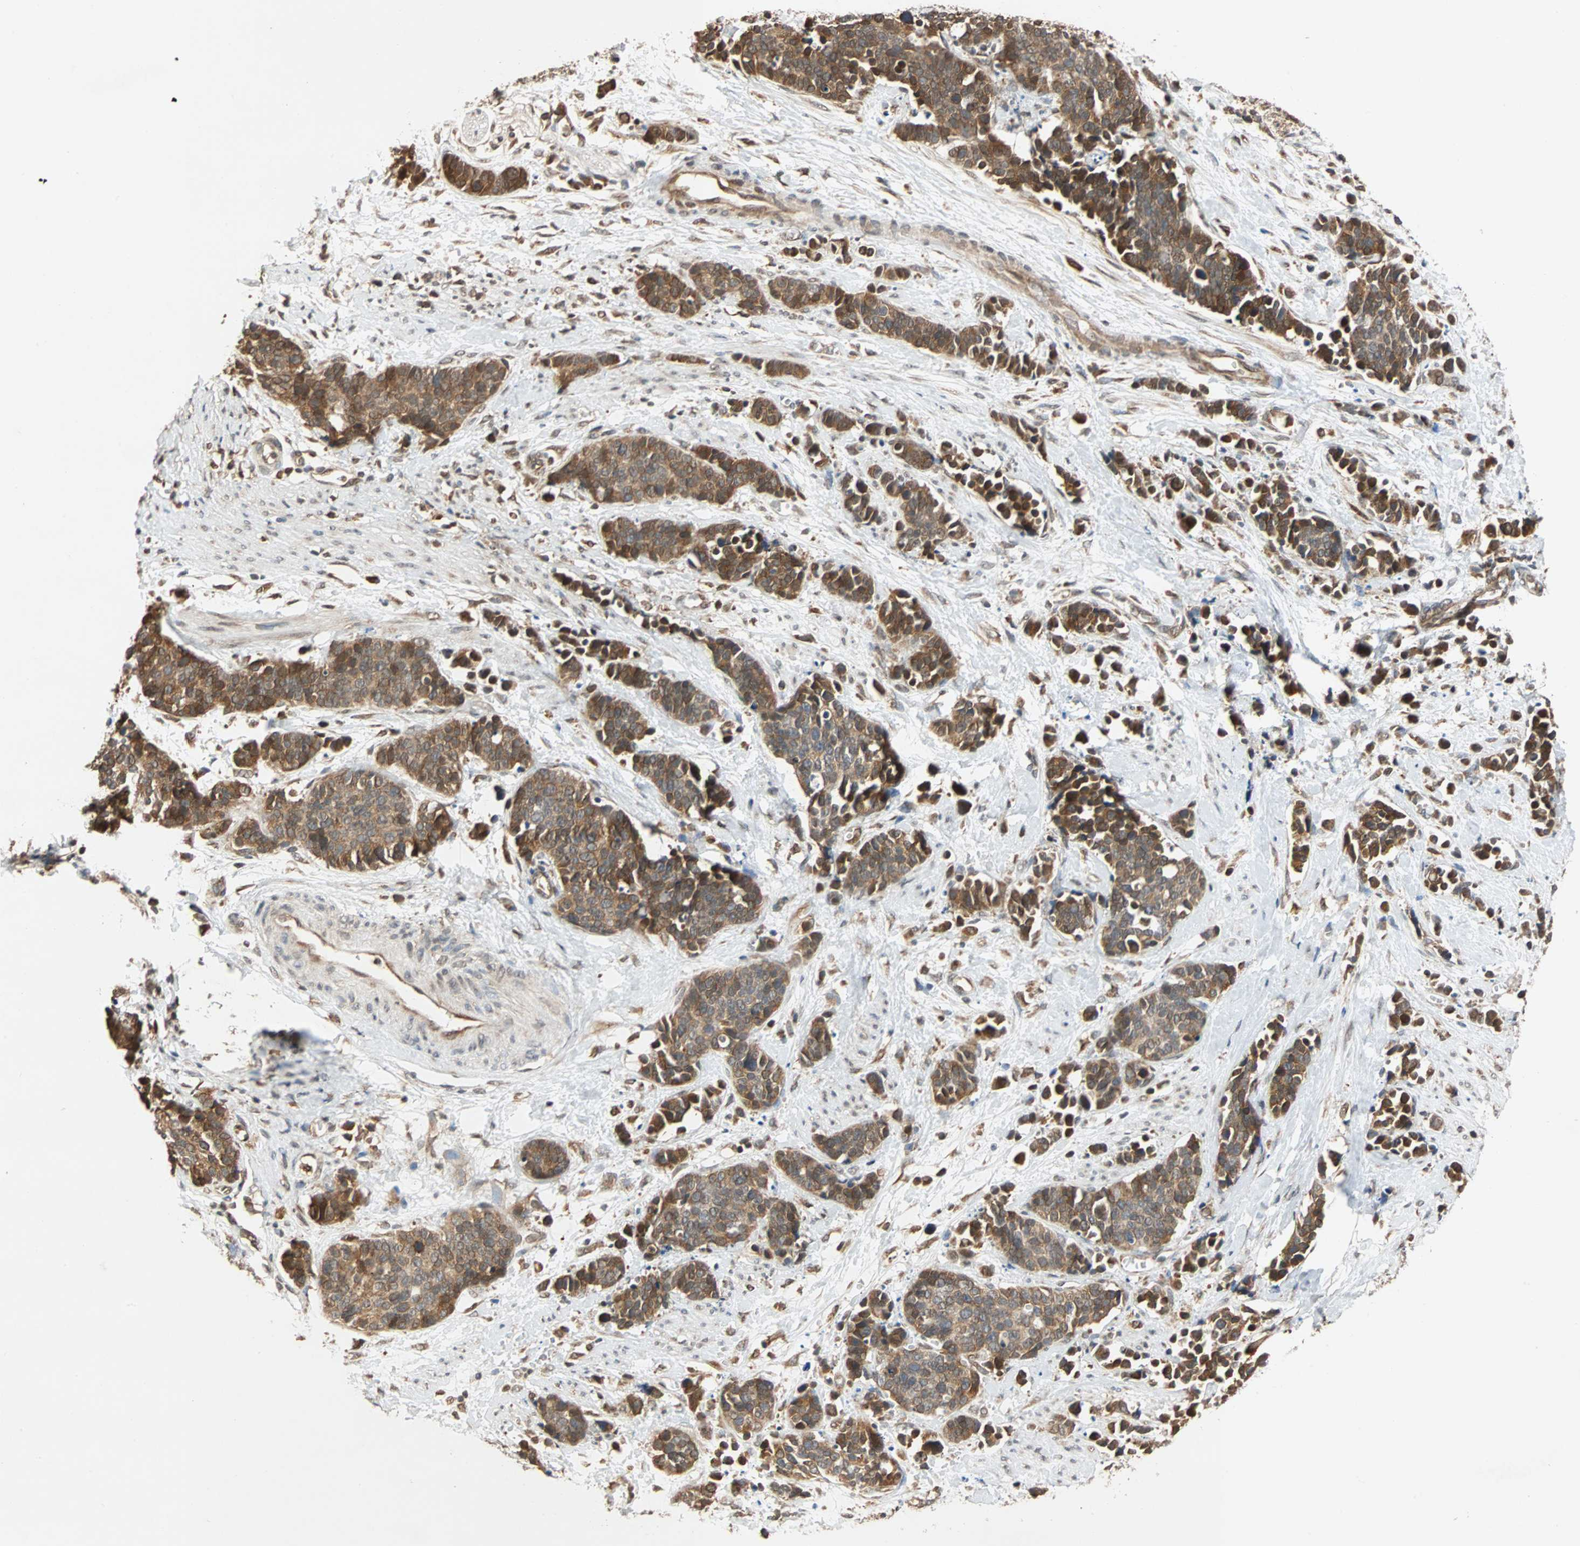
{"staining": {"intensity": "strong", "quantity": ">75%", "location": "cytoplasmic/membranous"}, "tissue": "cervical cancer", "cell_type": "Tumor cells", "image_type": "cancer", "snomed": [{"axis": "morphology", "description": "Squamous cell carcinoma, NOS"}, {"axis": "topography", "description": "Cervix"}], "caption": "A high-resolution photomicrograph shows immunohistochemistry (IHC) staining of cervical squamous cell carcinoma, which demonstrates strong cytoplasmic/membranous expression in about >75% of tumor cells. The staining is performed using DAB (3,3'-diaminobenzidine) brown chromogen to label protein expression. The nuclei are counter-stained blue using hematoxylin.", "gene": "AUP1", "patient": {"sex": "female", "age": 35}}